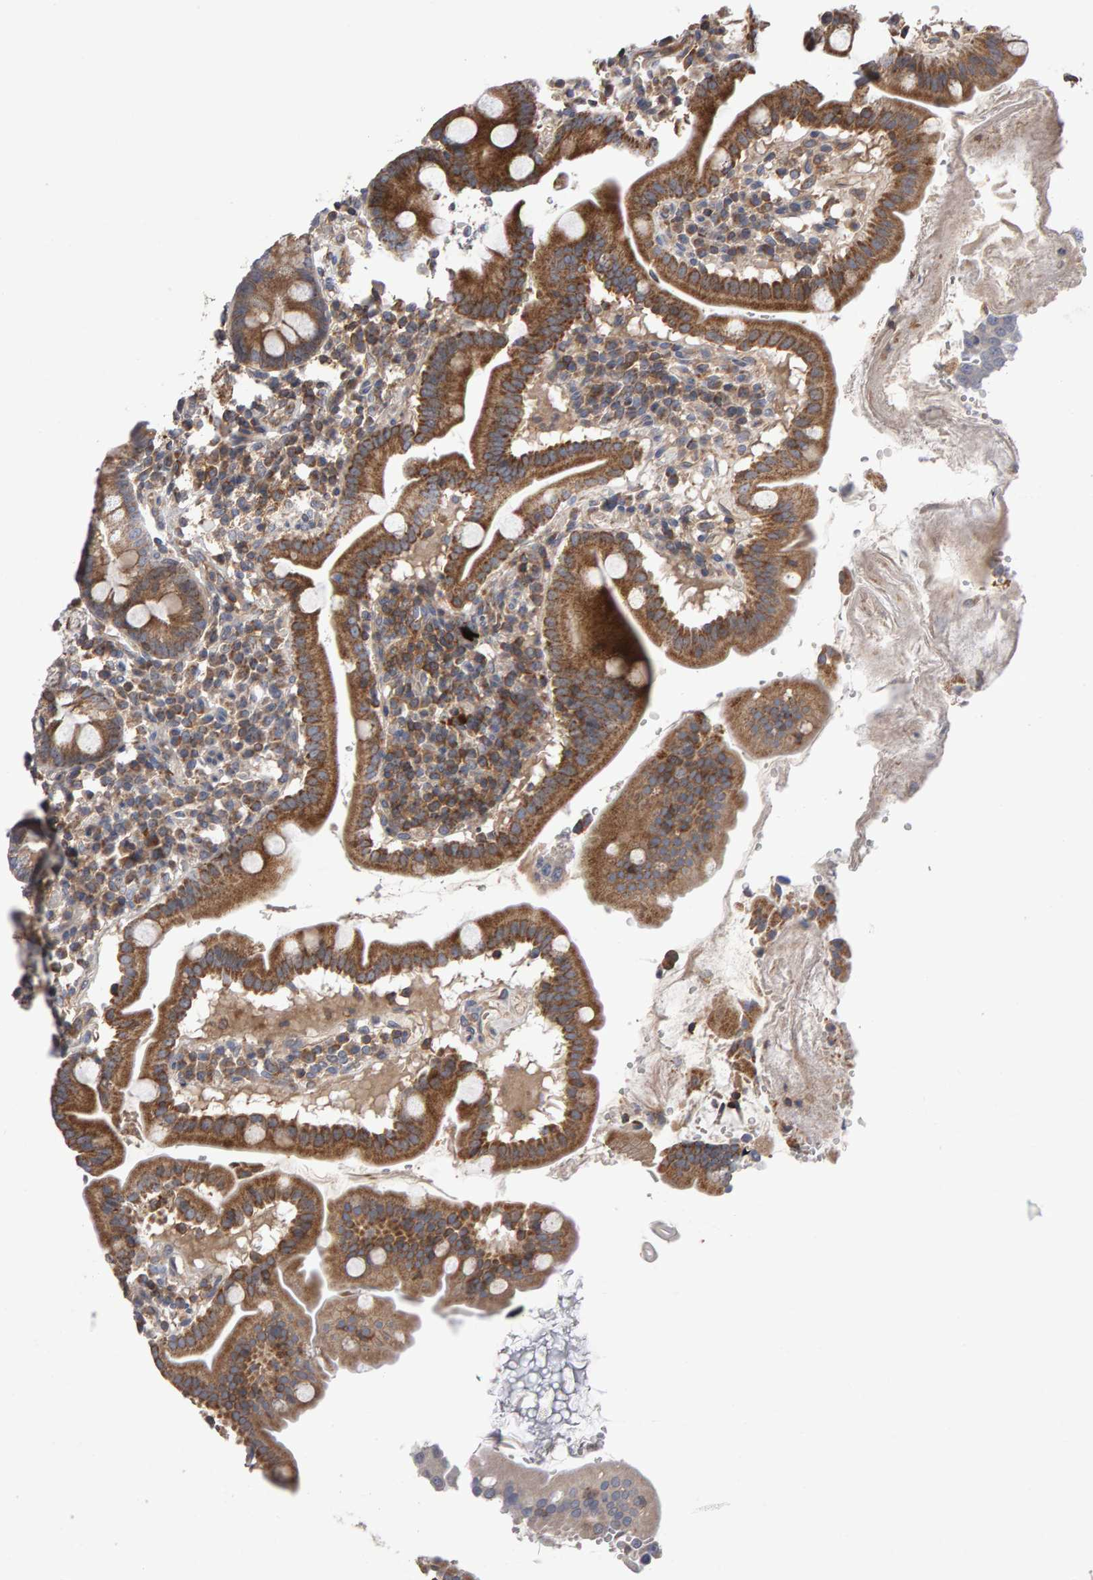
{"staining": {"intensity": "moderate", "quantity": ">75%", "location": "cytoplasmic/membranous"}, "tissue": "duodenum", "cell_type": "Glandular cells", "image_type": "normal", "snomed": [{"axis": "morphology", "description": "Normal tissue, NOS"}, {"axis": "topography", "description": "Duodenum"}], "caption": "Moderate cytoplasmic/membranous protein expression is seen in approximately >75% of glandular cells in duodenum. (Brightfield microscopy of DAB IHC at high magnification).", "gene": "PGS1", "patient": {"sex": "male", "age": 50}}